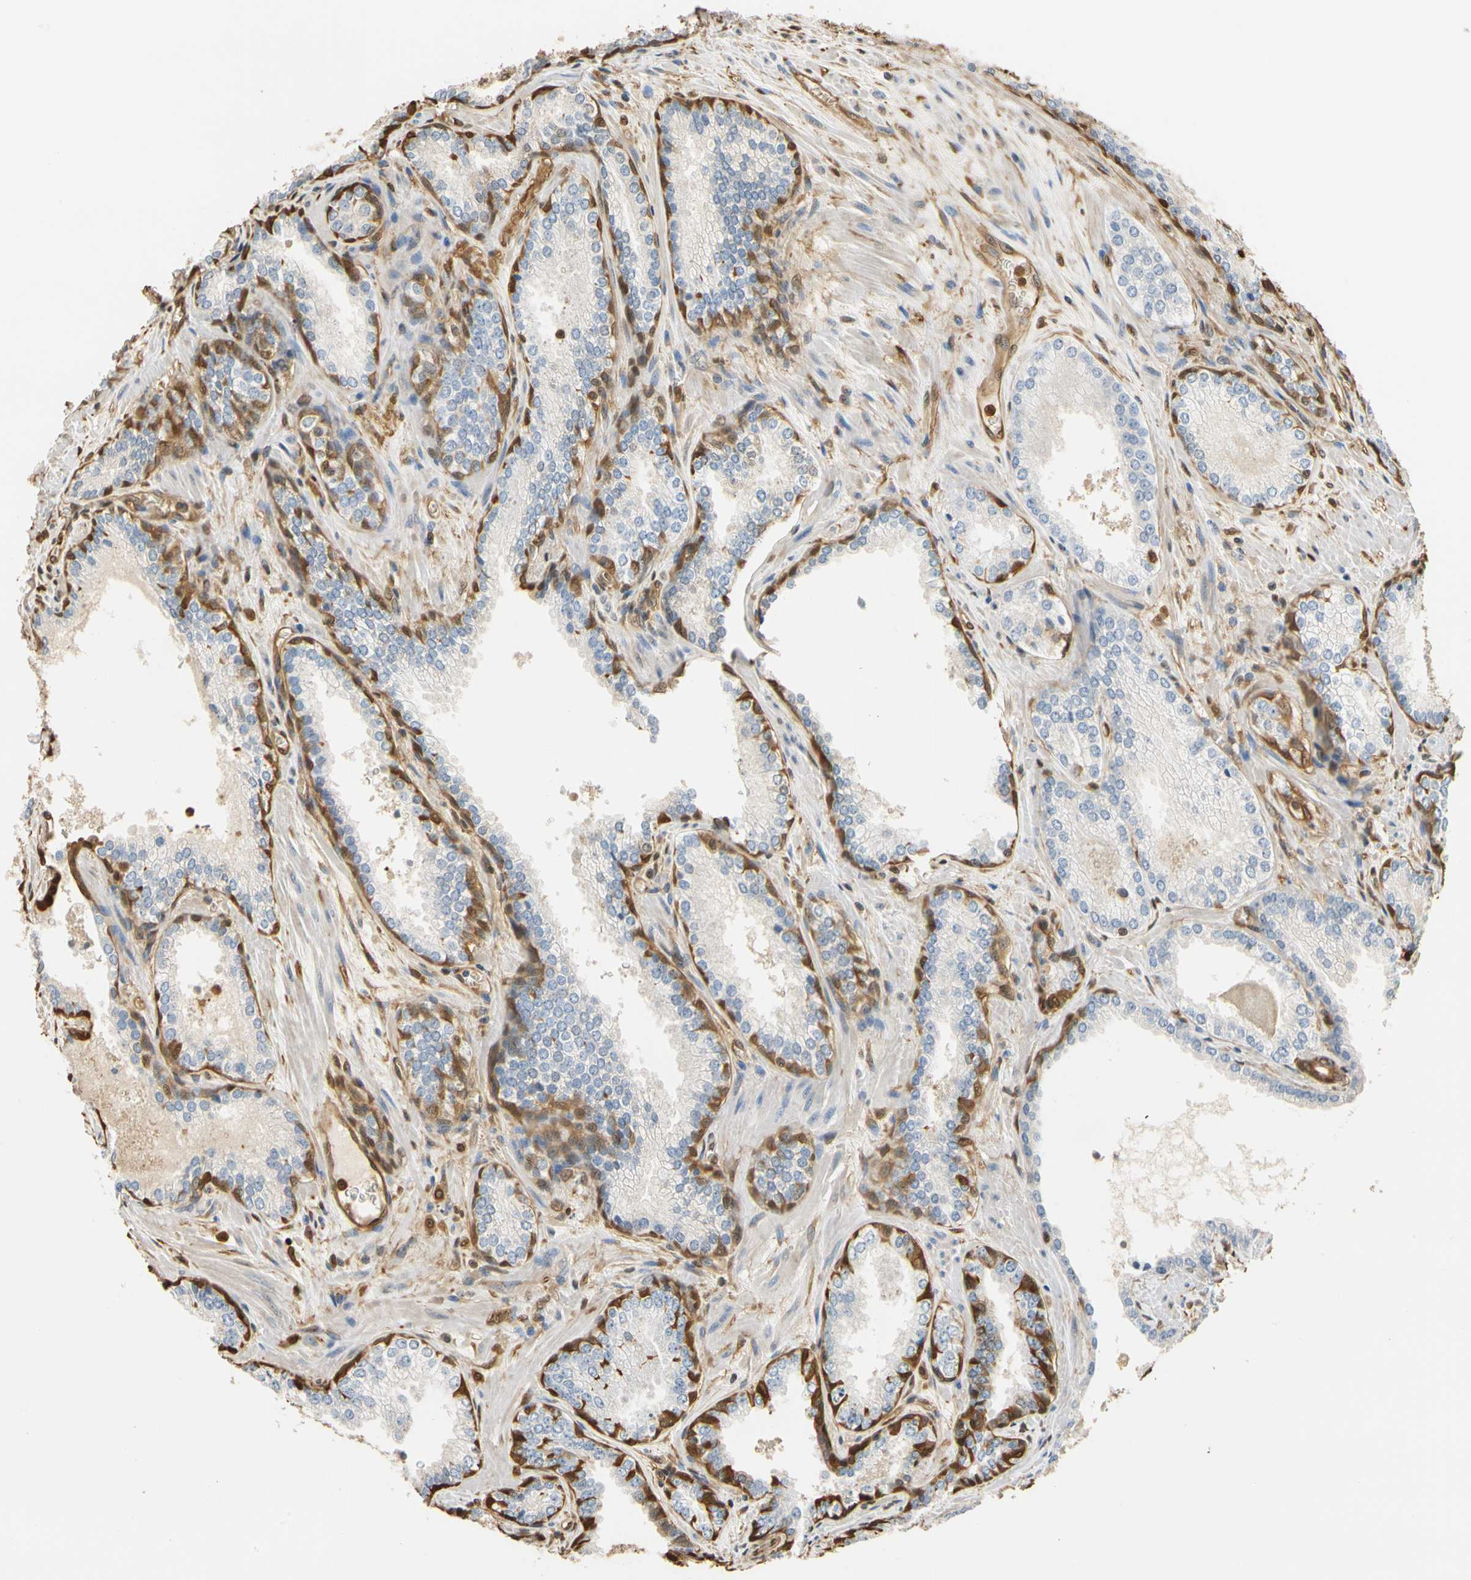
{"staining": {"intensity": "negative", "quantity": "none", "location": "none"}, "tissue": "prostate cancer", "cell_type": "Tumor cells", "image_type": "cancer", "snomed": [{"axis": "morphology", "description": "Adenocarcinoma, Low grade"}, {"axis": "topography", "description": "Prostate"}], "caption": "Immunohistochemistry (IHC) photomicrograph of neoplastic tissue: adenocarcinoma (low-grade) (prostate) stained with DAB exhibits no significant protein expression in tumor cells. (DAB (3,3'-diaminobenzidine) immunohistochemistry (IHC) visualized using brightfield microscopy, high magnification).", "gene": "S100A6", "patient": {"sex": "male", "age": 60}}